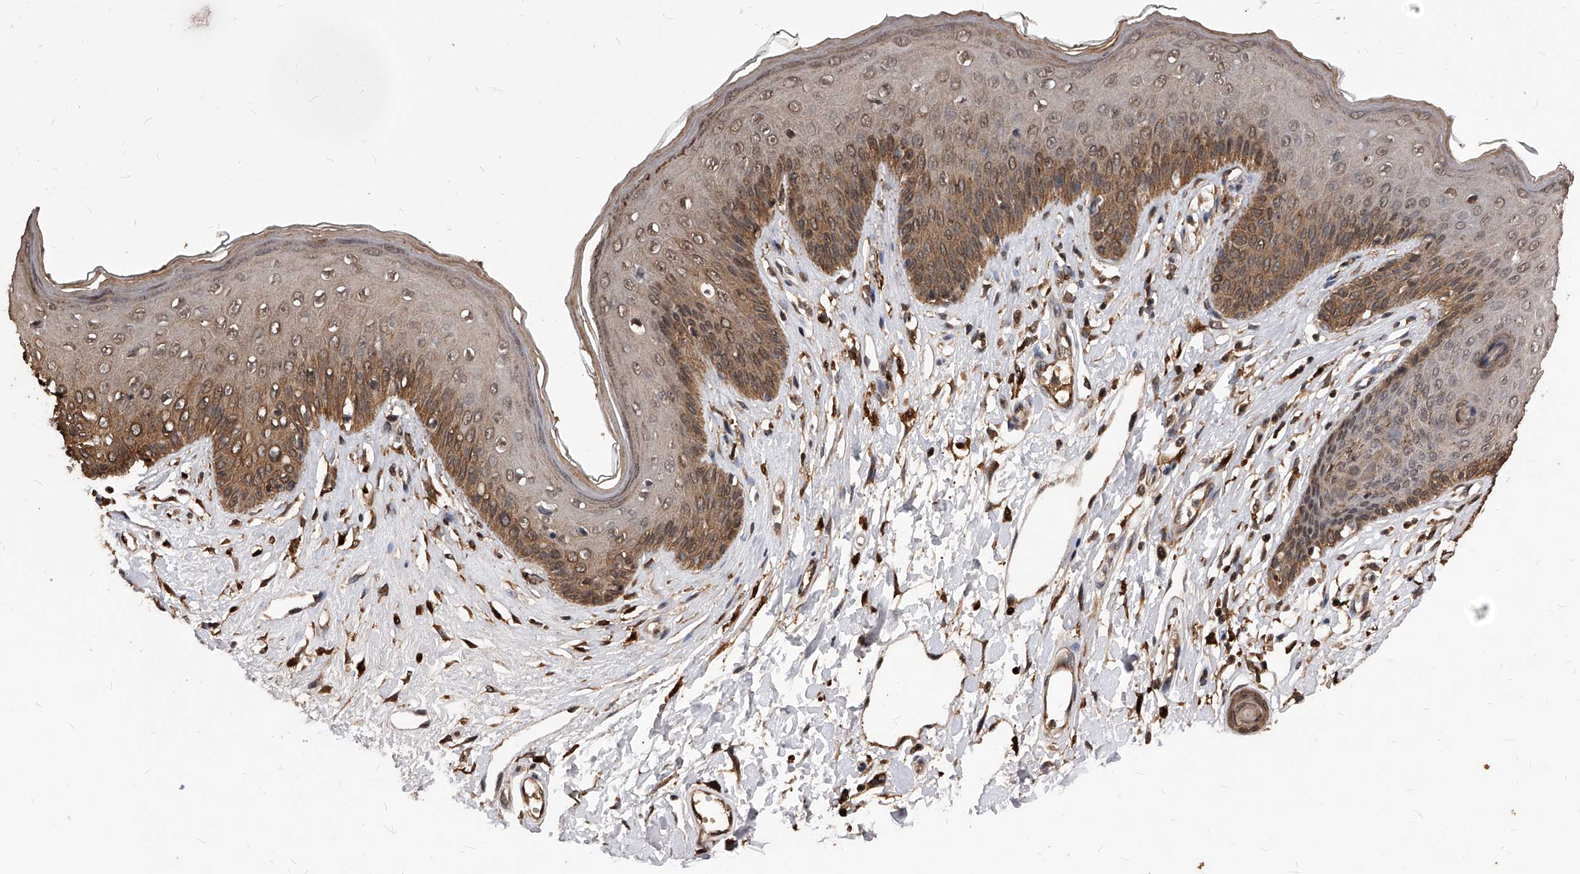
{"staining": {"intensity": "moderate", "quantity": "25%-75%", "location": "cytoplasmic/membranous,nuclear"}, "tissue": "skin", "cell_type": "Epidermal cells", "image_type": "normal", "snomed": [{"axis": "morphology", "description": "Normal tissue, NOS"}, {"axis": "morphology", "description": "Squamous cell carcinoma, NOS"}, {"axis": "topography", "description": "Vulva"}], "caption": "Moderate cytoplasmic/membranous,nuclear positivity is seen in approximately 25%-75% of epidermal cells in unremarkable skin. The protein of interest is stained brown, and the nuclei are stained in blue (DAB IHC with brightfield microscopy, high magnification).", "gene": "ID1", "patient": {"sex": "female", "age": 85}}